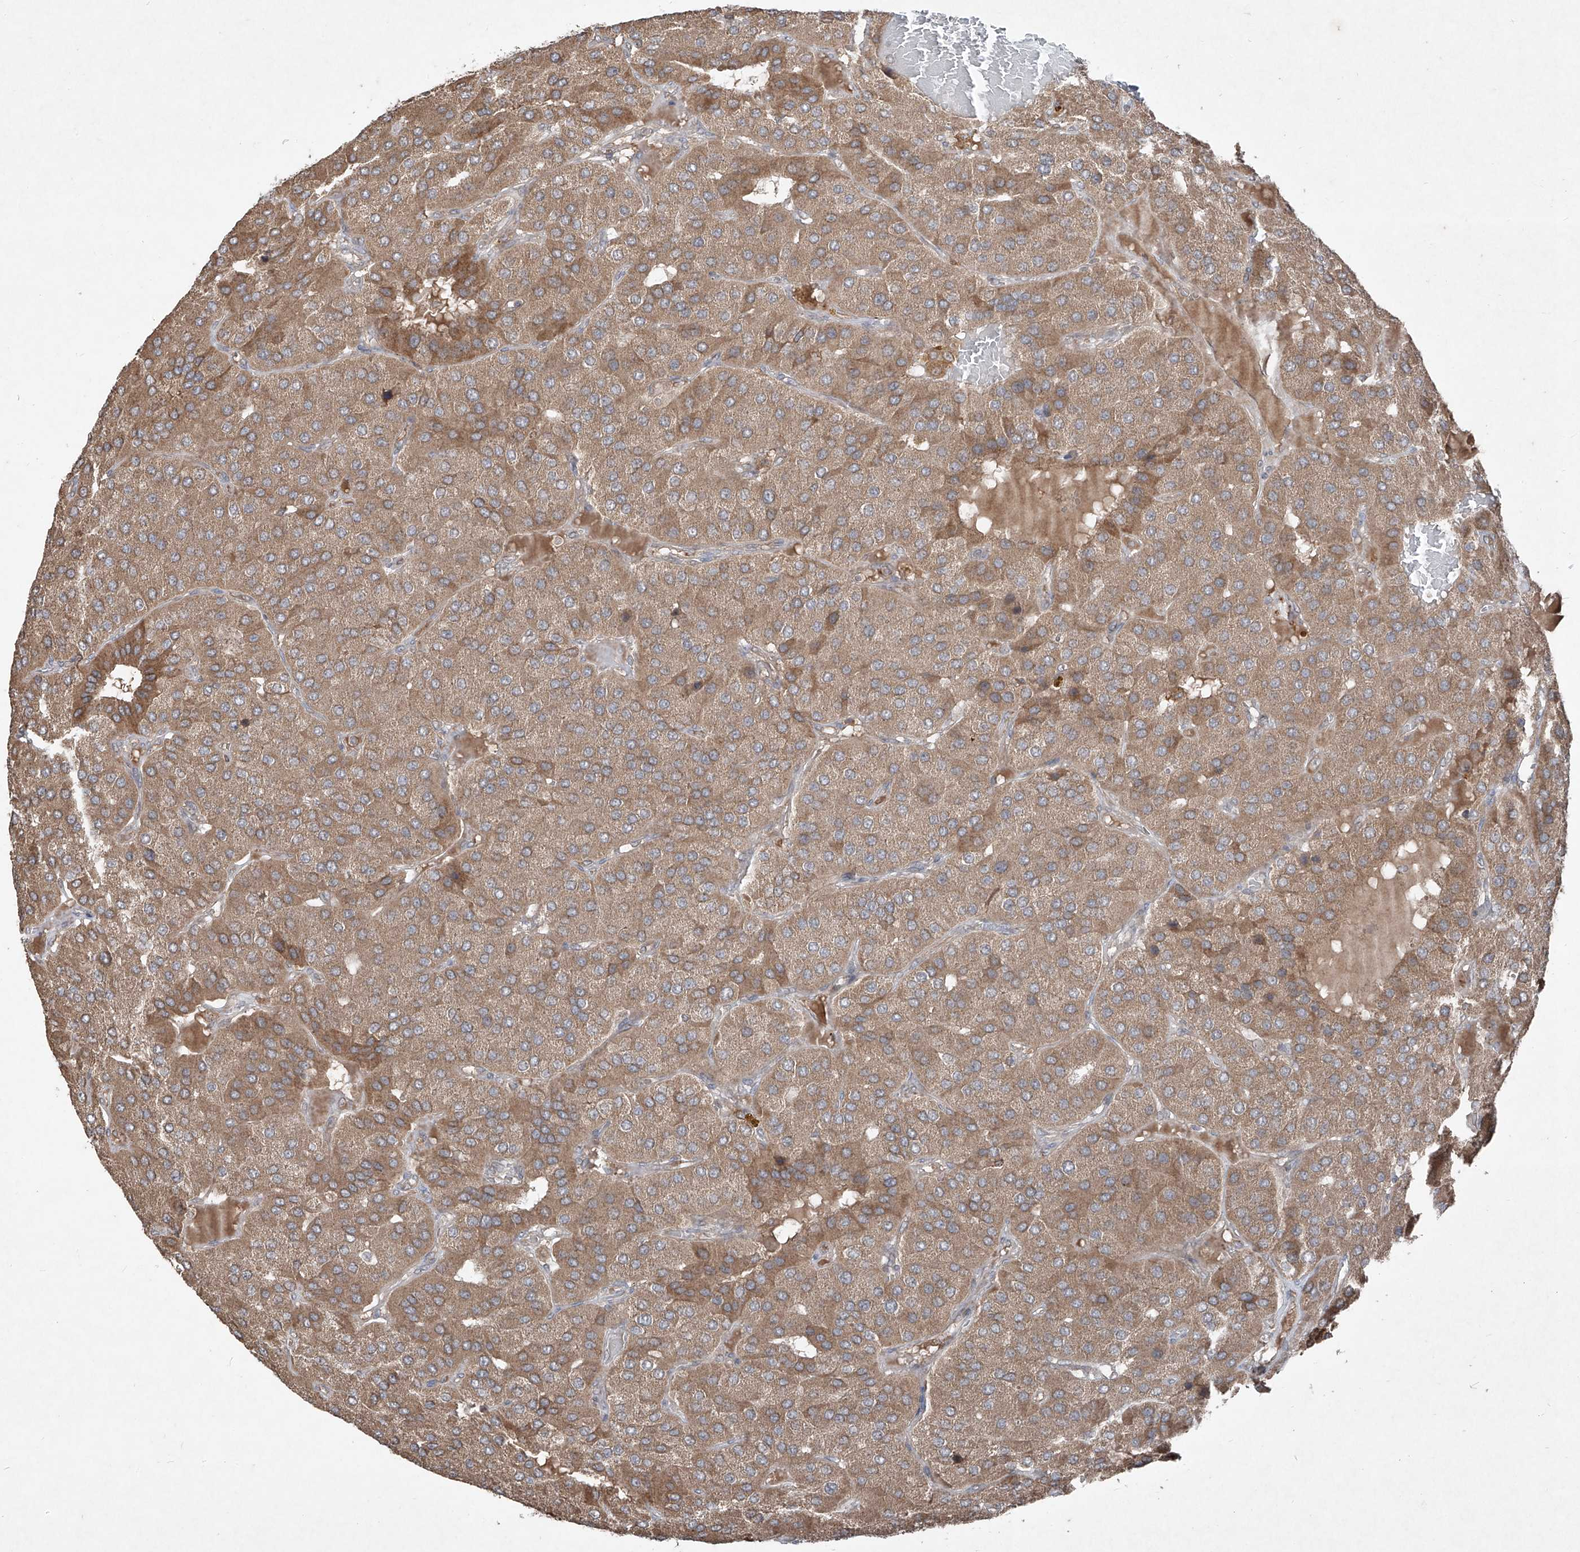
{"staining": {"intensity": "moderate", "quantity": ">75%", "location": "cytoplasmic/membranous"}, "tissue": "parathyroid gland", "cell_type": "Glandular cells", "image_type": "normal", "snomed": [{"axis": "morphology", "description": "Normal tissue, NOS"}, {"axis": "morphology", "description": "Adenoma, NOS"}, {"axis": "topography", "description": "Parathyroid gland"}], "caption": "Immunohistochemical staining of benign human parathyroid gland displays moderate cytoplasmic/membranous protein staining in approximately >75% of glandular cells. Immunohistochemistry stains the protein of interest in brown and the nuclei are stained blue.", "gene": "ABCD3", "patient": {"sex": "female", "age": 86}}